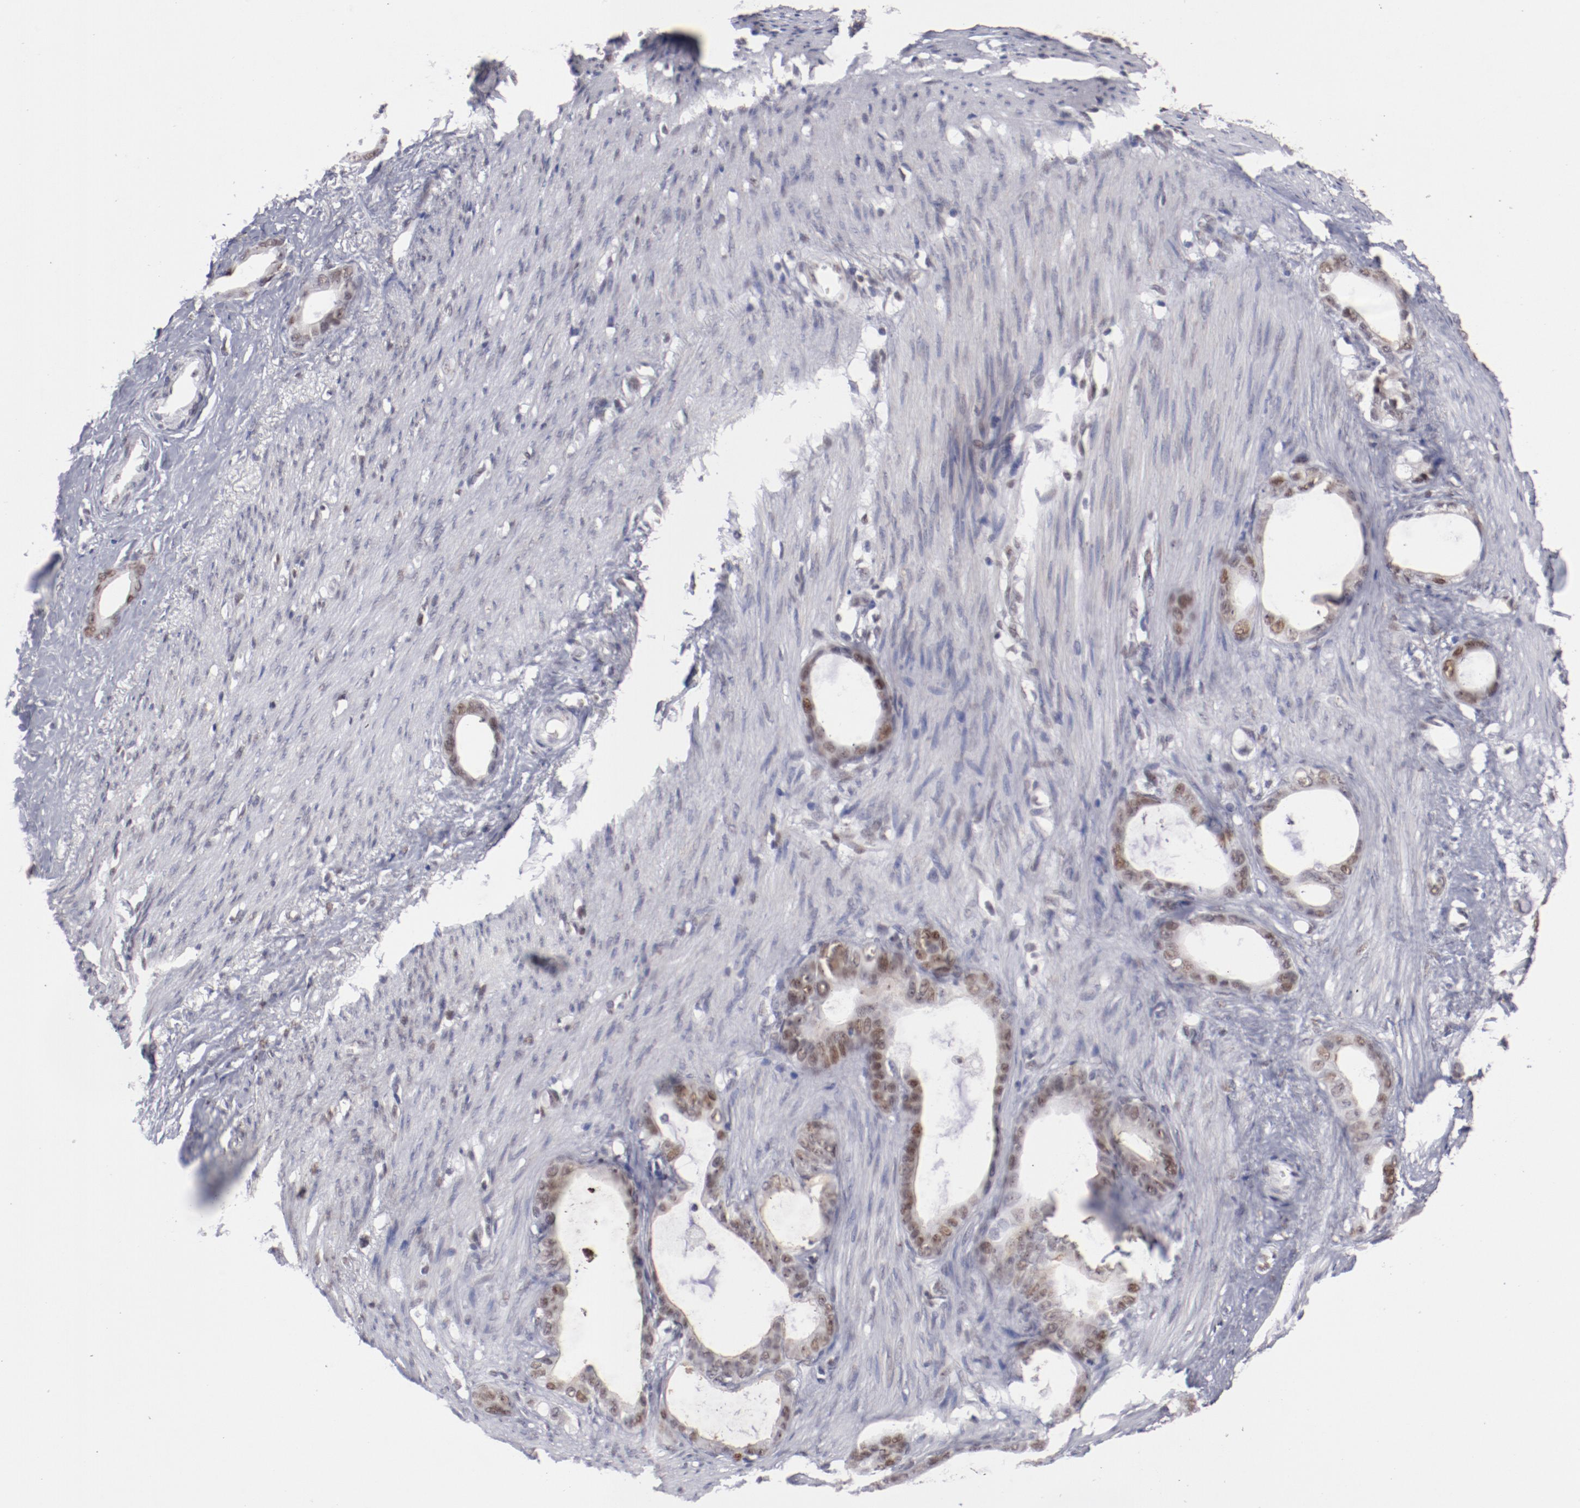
{"staining": {"intensity": "moderate", "quantity": ">75%", "location": "nuclear"}, "tissue": "stomach cancer", "cell_type": "Tumor cells", "image_type": "cancer", "snomed": [{"axis": "morphology", "description": "Adenocarcinoma, NOS"}, {"axis": "topography", "description": "Stomach"}], "caption": "Immunohistochemistry (IHC) of stomach cancer shows medium levels of moderate nuclear expression in approximately >75% of tumor cells. (DAB (3,3'-diaminobenzidine) IHC, brown staining for protein, blue staining for nuclei).", "gene": "TFAP4", "patient": {"sex": "female", "age": 75}}